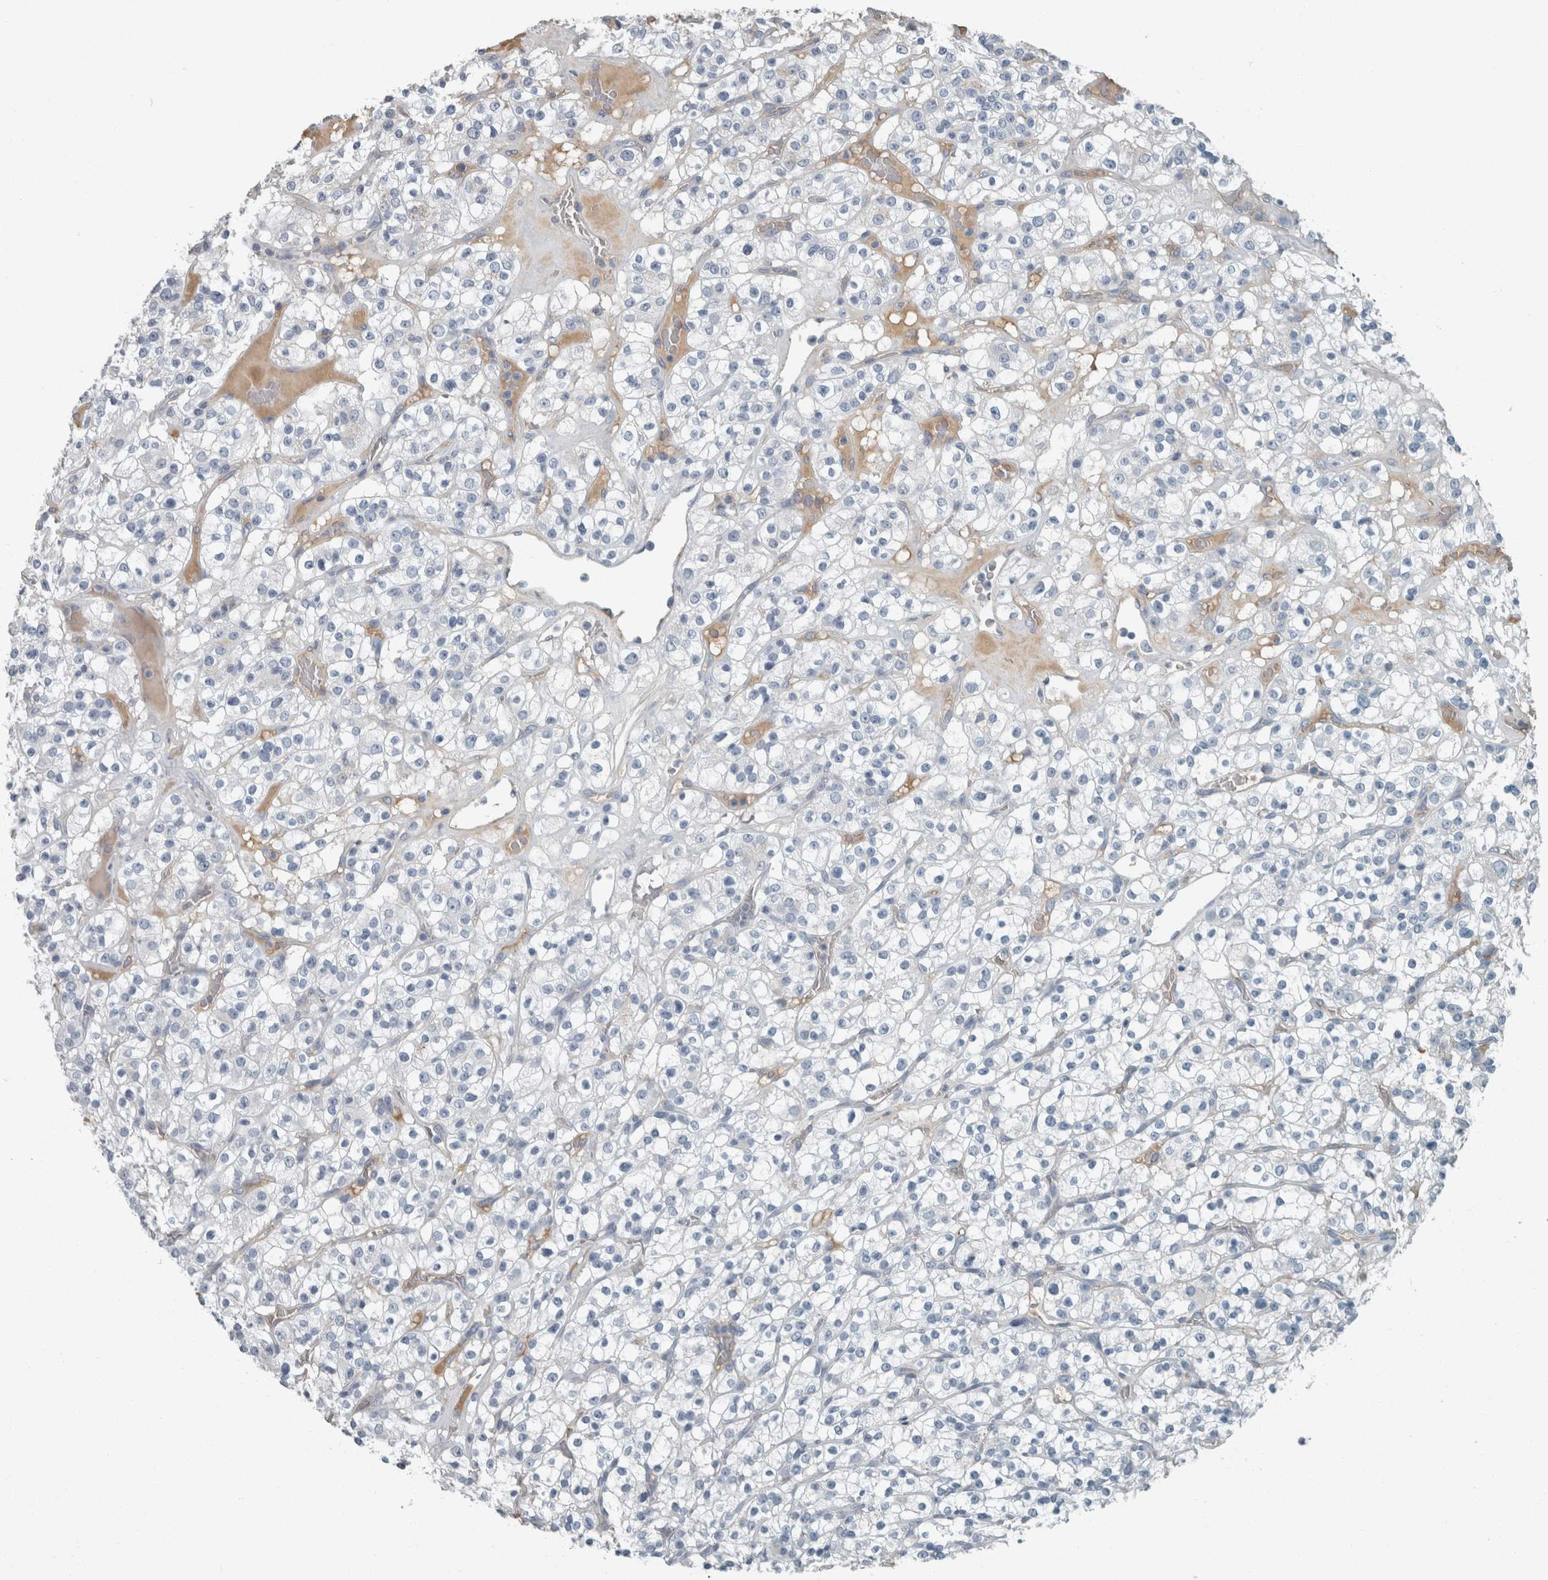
{"staining": {"intensity": "negative", "quantity": "none", "location": "none"}, "tissue": "renal cancer", "cell_type": "Tumor cells", "image_type": "cancer", "snomed": [{"axis": "morphology", "description": "Normal tissue, NOS"}, {"axis": "morphology", "description": "Adenocarcinoma, NOS"}, {"axis": "topography", "description": "Kidney"}], "caption": "Renal cancer (adenocarcinoma) was stained to show a protein in brown. There is no significant expression in tumor cells.", "gene": "CHL1", "patient": {"sex": "female", "age": 72}}